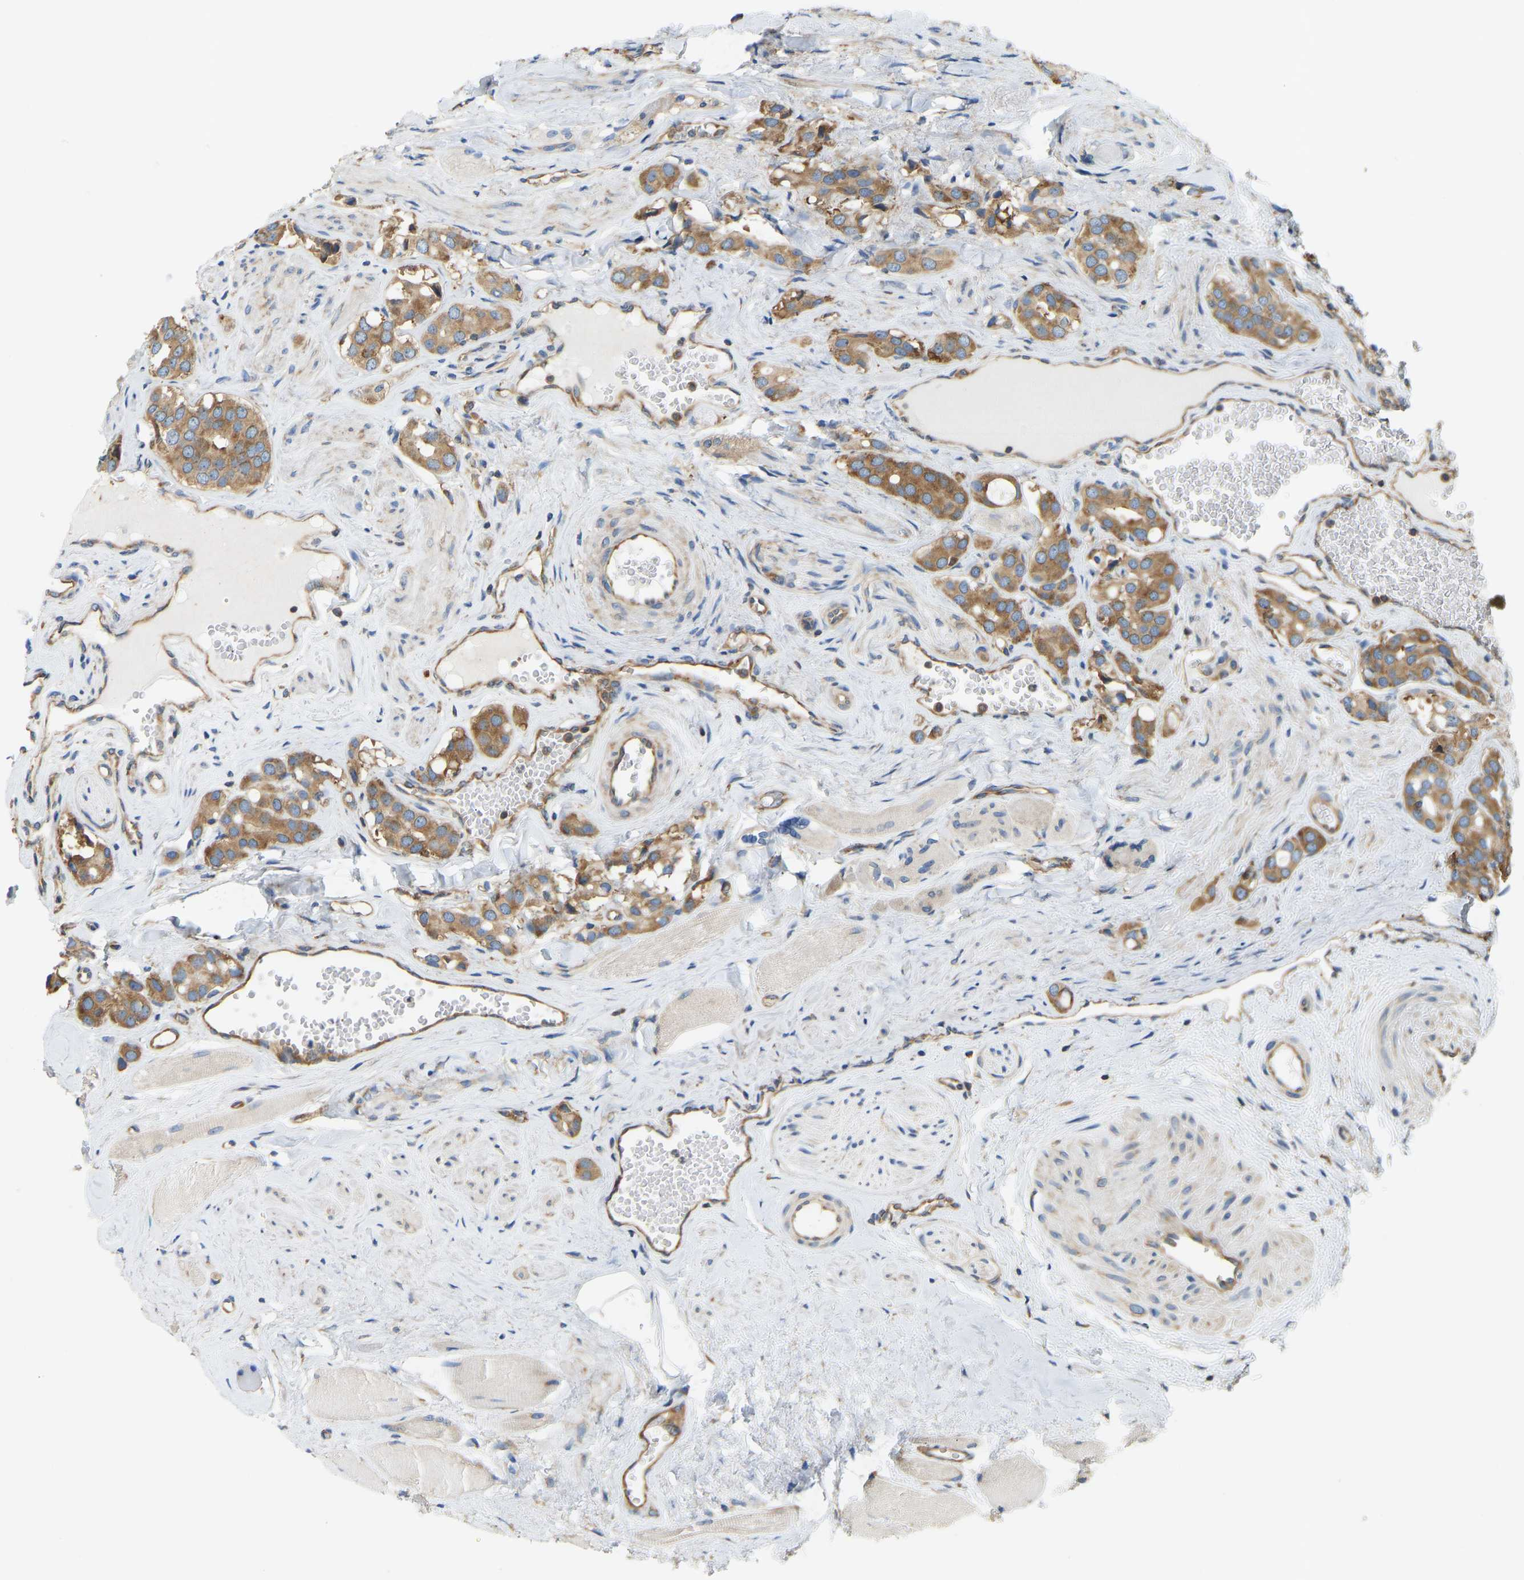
{"staining": {"intensity": "moderate", "quantity": ">75%", "location": "cytoplasmic/membranous"}, "tissue": "prostate cancer", "cell_type": "Tumor cells", "image_type": "cancer", "snomed": [{"axis": "morphology", "description": "Adenocarcinoma, High grade"}, {"axis": "topography", "description": "Prostate"}], "caption": "DAB immunohistochemical staining of human prostate high-grade adenocarcinoma demonstrates moderate cytoplasmic/membranous protein staining in about >75% of tumor cells.", "gene": "RPS6KB2", "patient": {"sex": "male", "age": 52}}